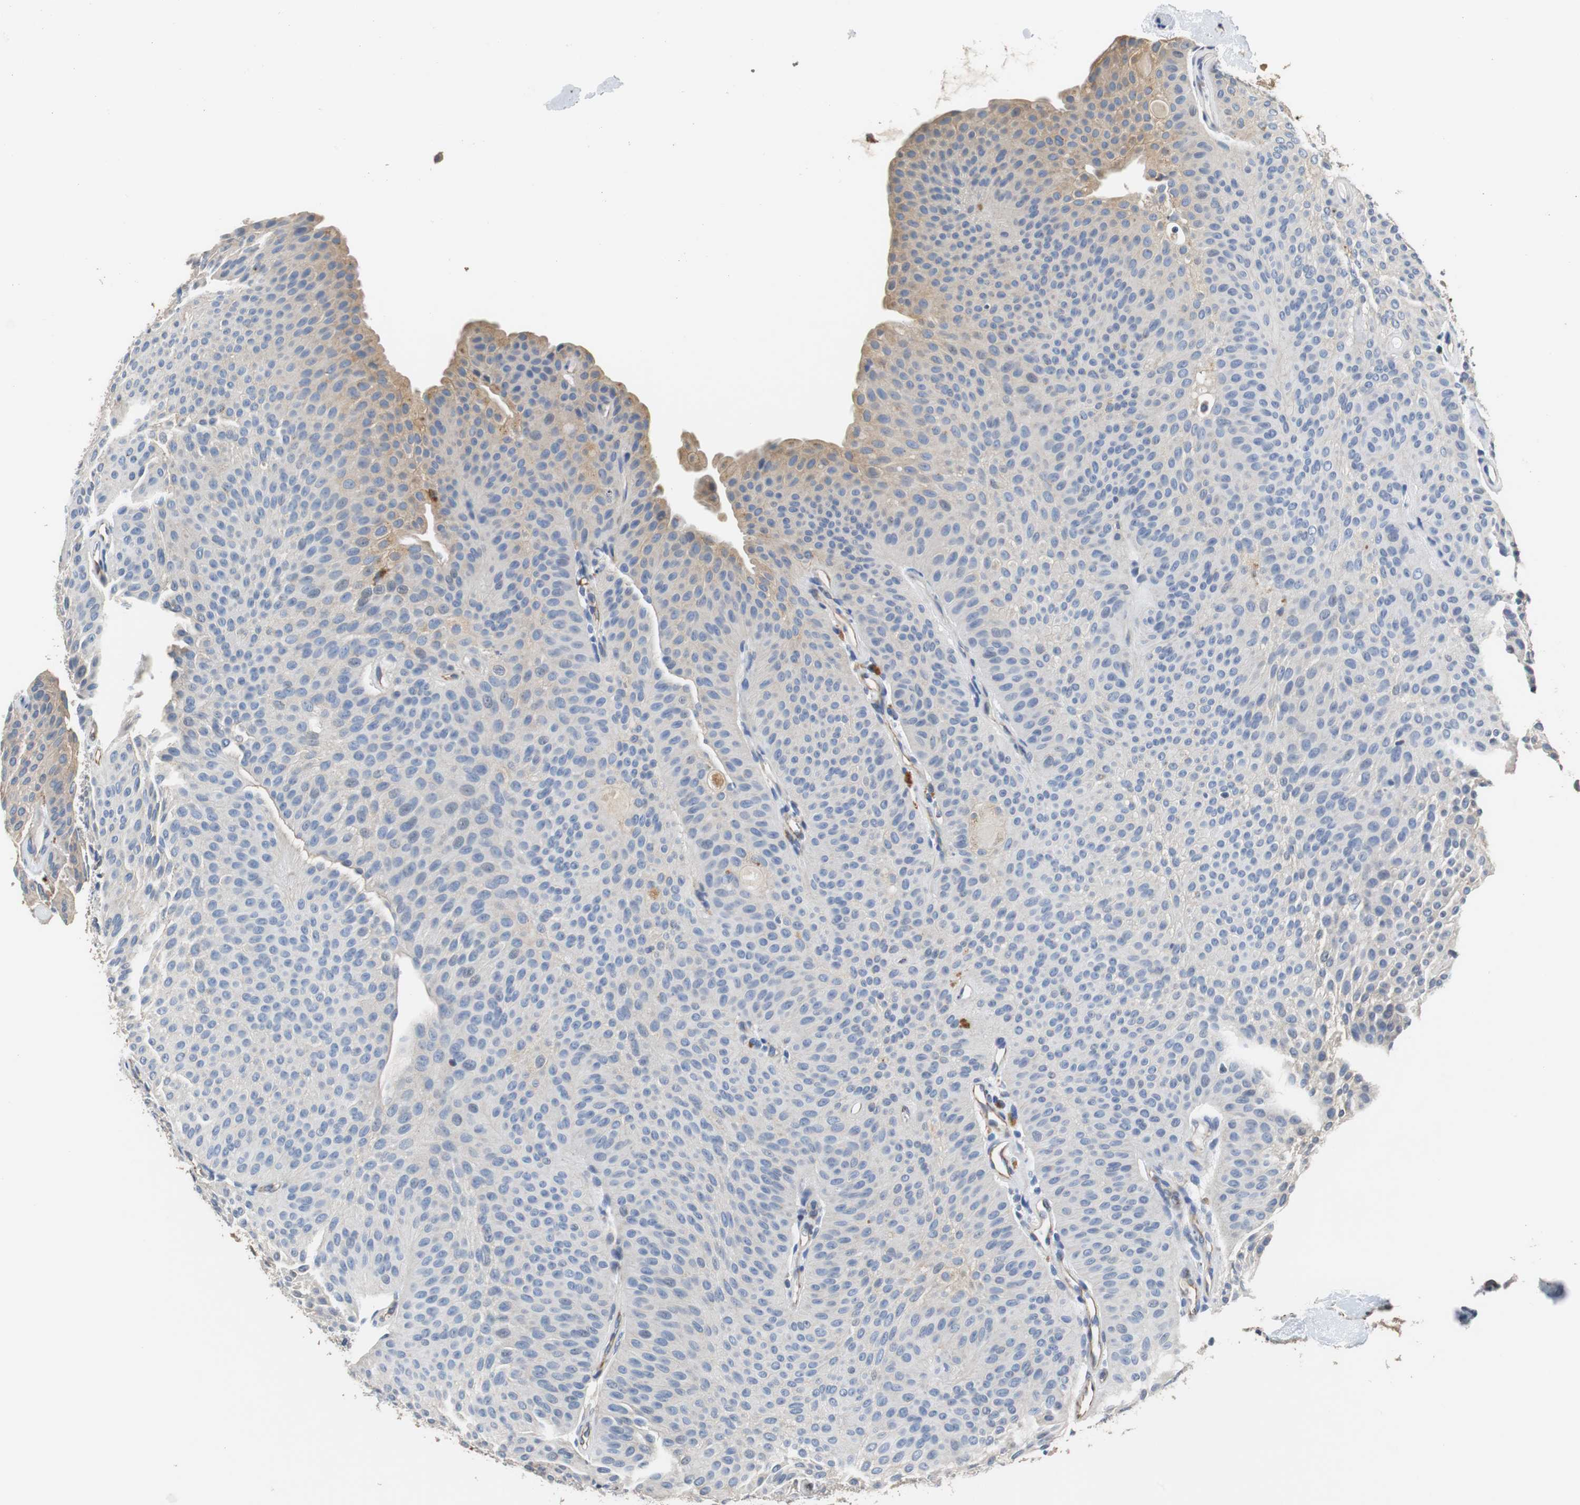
{"staining": {"intensity": "weak", "quantity": "<25%", "location": "cytoplasmic/membranous"}, "tissue": "urothelial cancer", "cell_type": "Tumor cells", "image_type": "cancer", "snomed": [{"axis": "morphology", "description": "Urothelial carcinoma, Low grade"}, {"axis": "topography", "description": "Urinary bladder"}], "caption": "An image of human urothelial carcinoma (low-grade) is negative for staining in tumor cells.", "gene": "PCK1", "patient": {"sex": "female", "age": 60}}